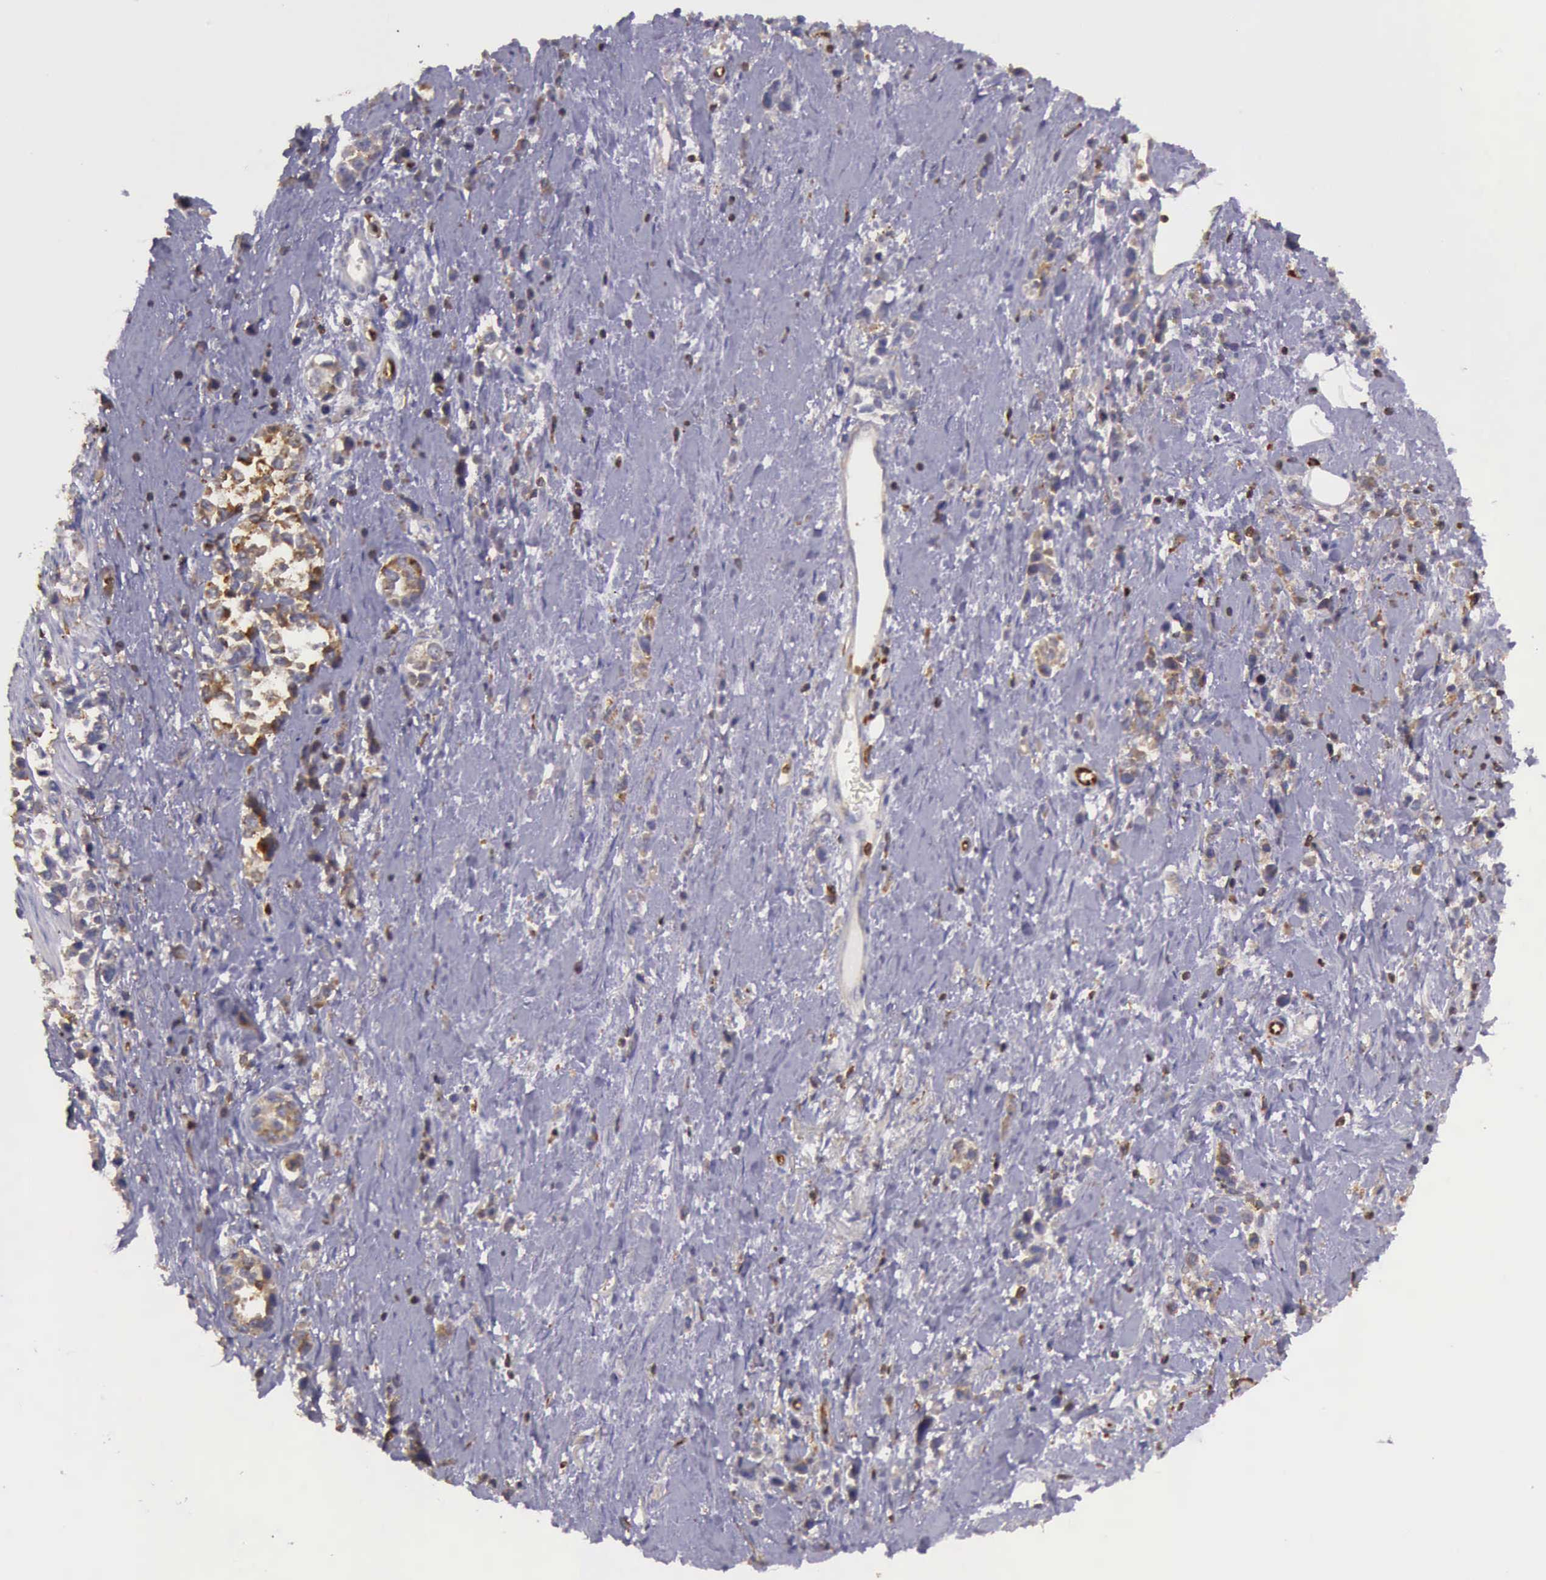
{"staining": {"intensity": "negative", "quantity": "none", "location": "none"}, "tissue": "stomach cancer", "cell_type": "Tumor cells", "image_type": "cancer", "snomed": [{"axis": "morphology", "description": "Adenocarcinoma, NOS"}, {"axis": "topography", "description": "Stomach, upper"}], "caption": "IHC image of neoplastic tissue: adenocarcinoma (stomach) stained with DAB (3,3'-diaminobenzidine) reveals no significant protein positivity in tumor cells.", "gene": "ARHGAP4", "patient": {"sex": "male", "age": 76}}